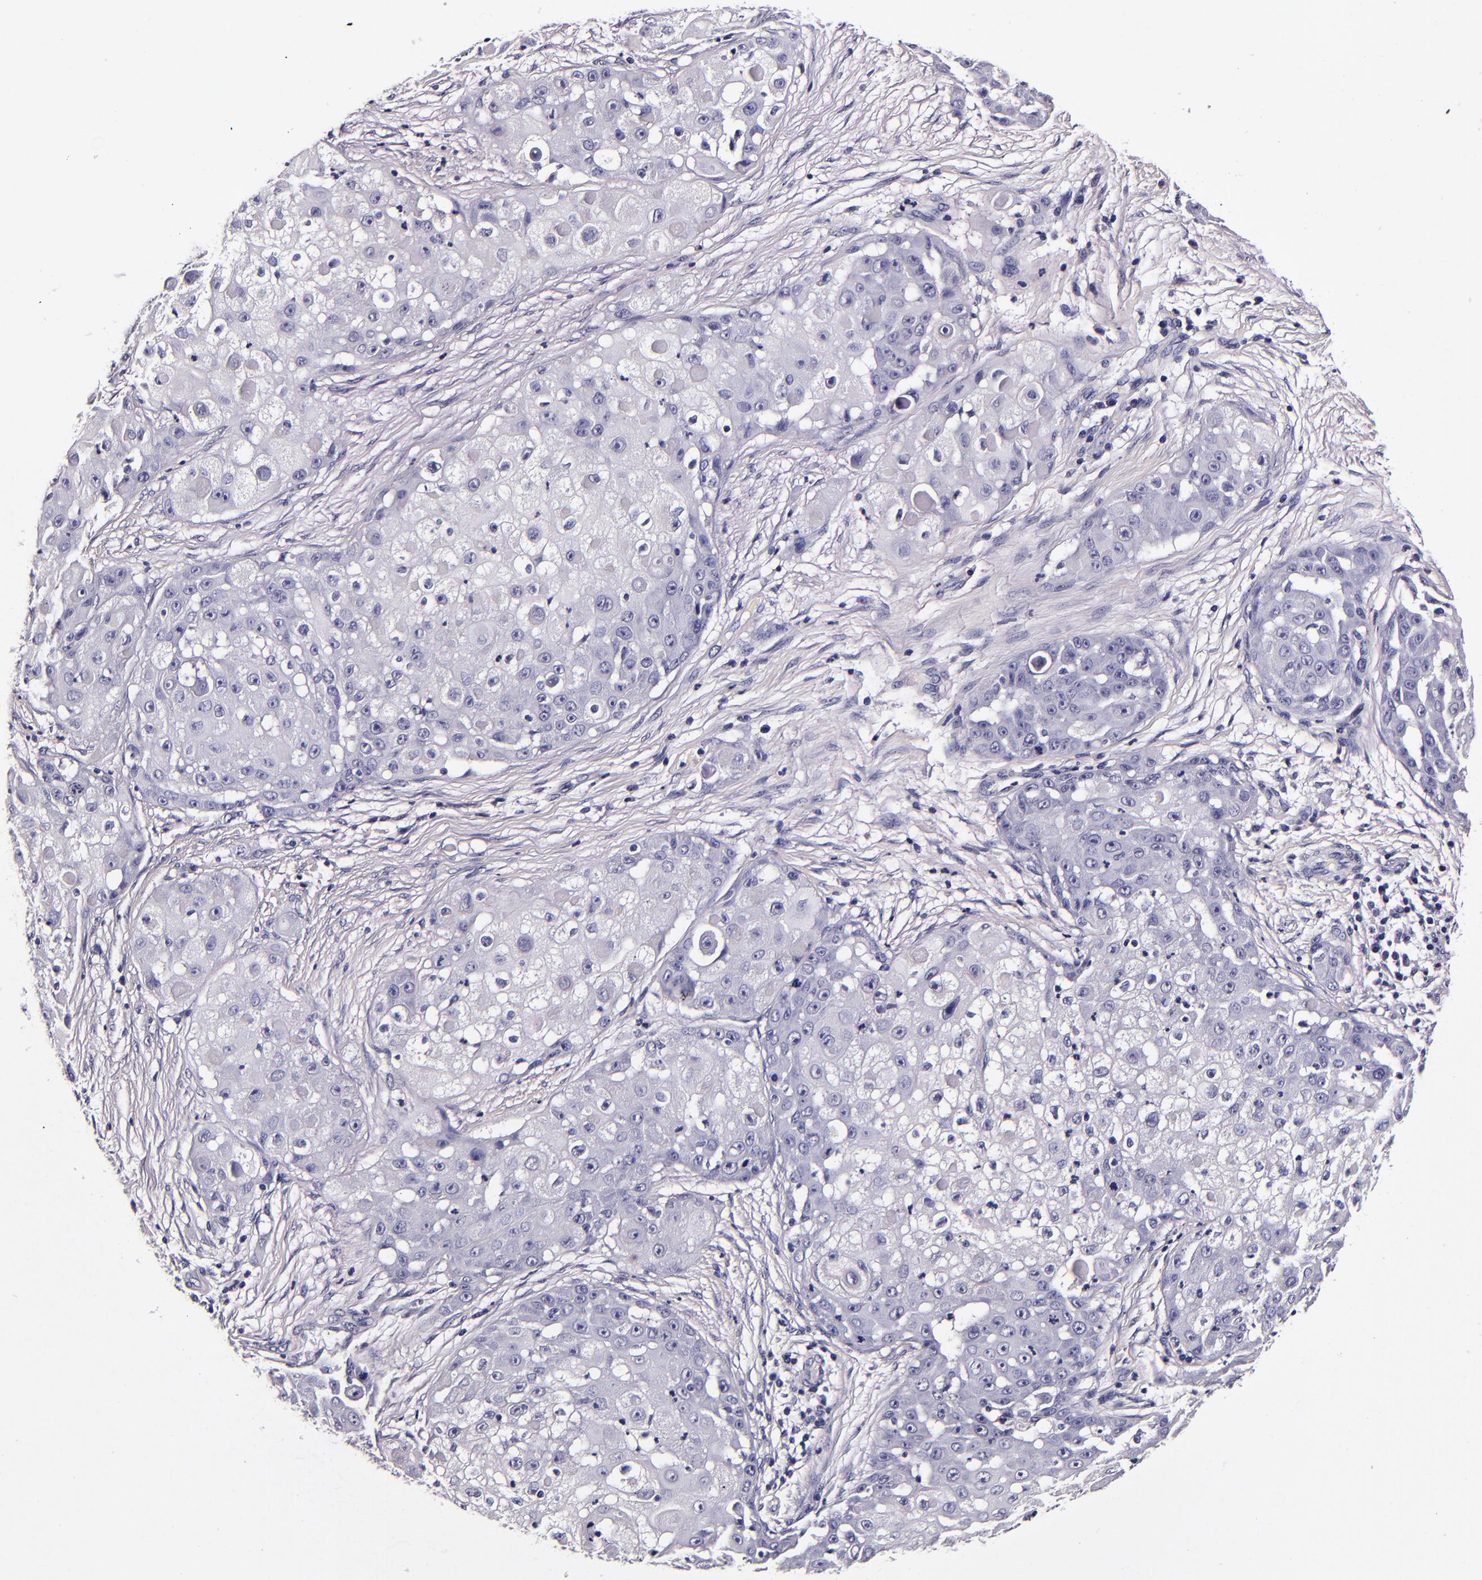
{"staining": {"intensity": "negative", "quantity": "none", "location": "none"}, "tissue": "skin cancer", "cell_type": "Tumor cells", "image_type": "cancer", "snomed": [{"axis": "morphology", "description": "Squamous cell carcinoma, NOS"}, {"axis": "topography", "description": "Skin"}], "caption": "IHC image of neoplastic tissue: skin cancer (squamous cell carcinoma) stained with DAB exhibits no significant protein positivity in tumor cells.", "gene": "FBN1", "patient": {"sex": "female", "age": 57}}